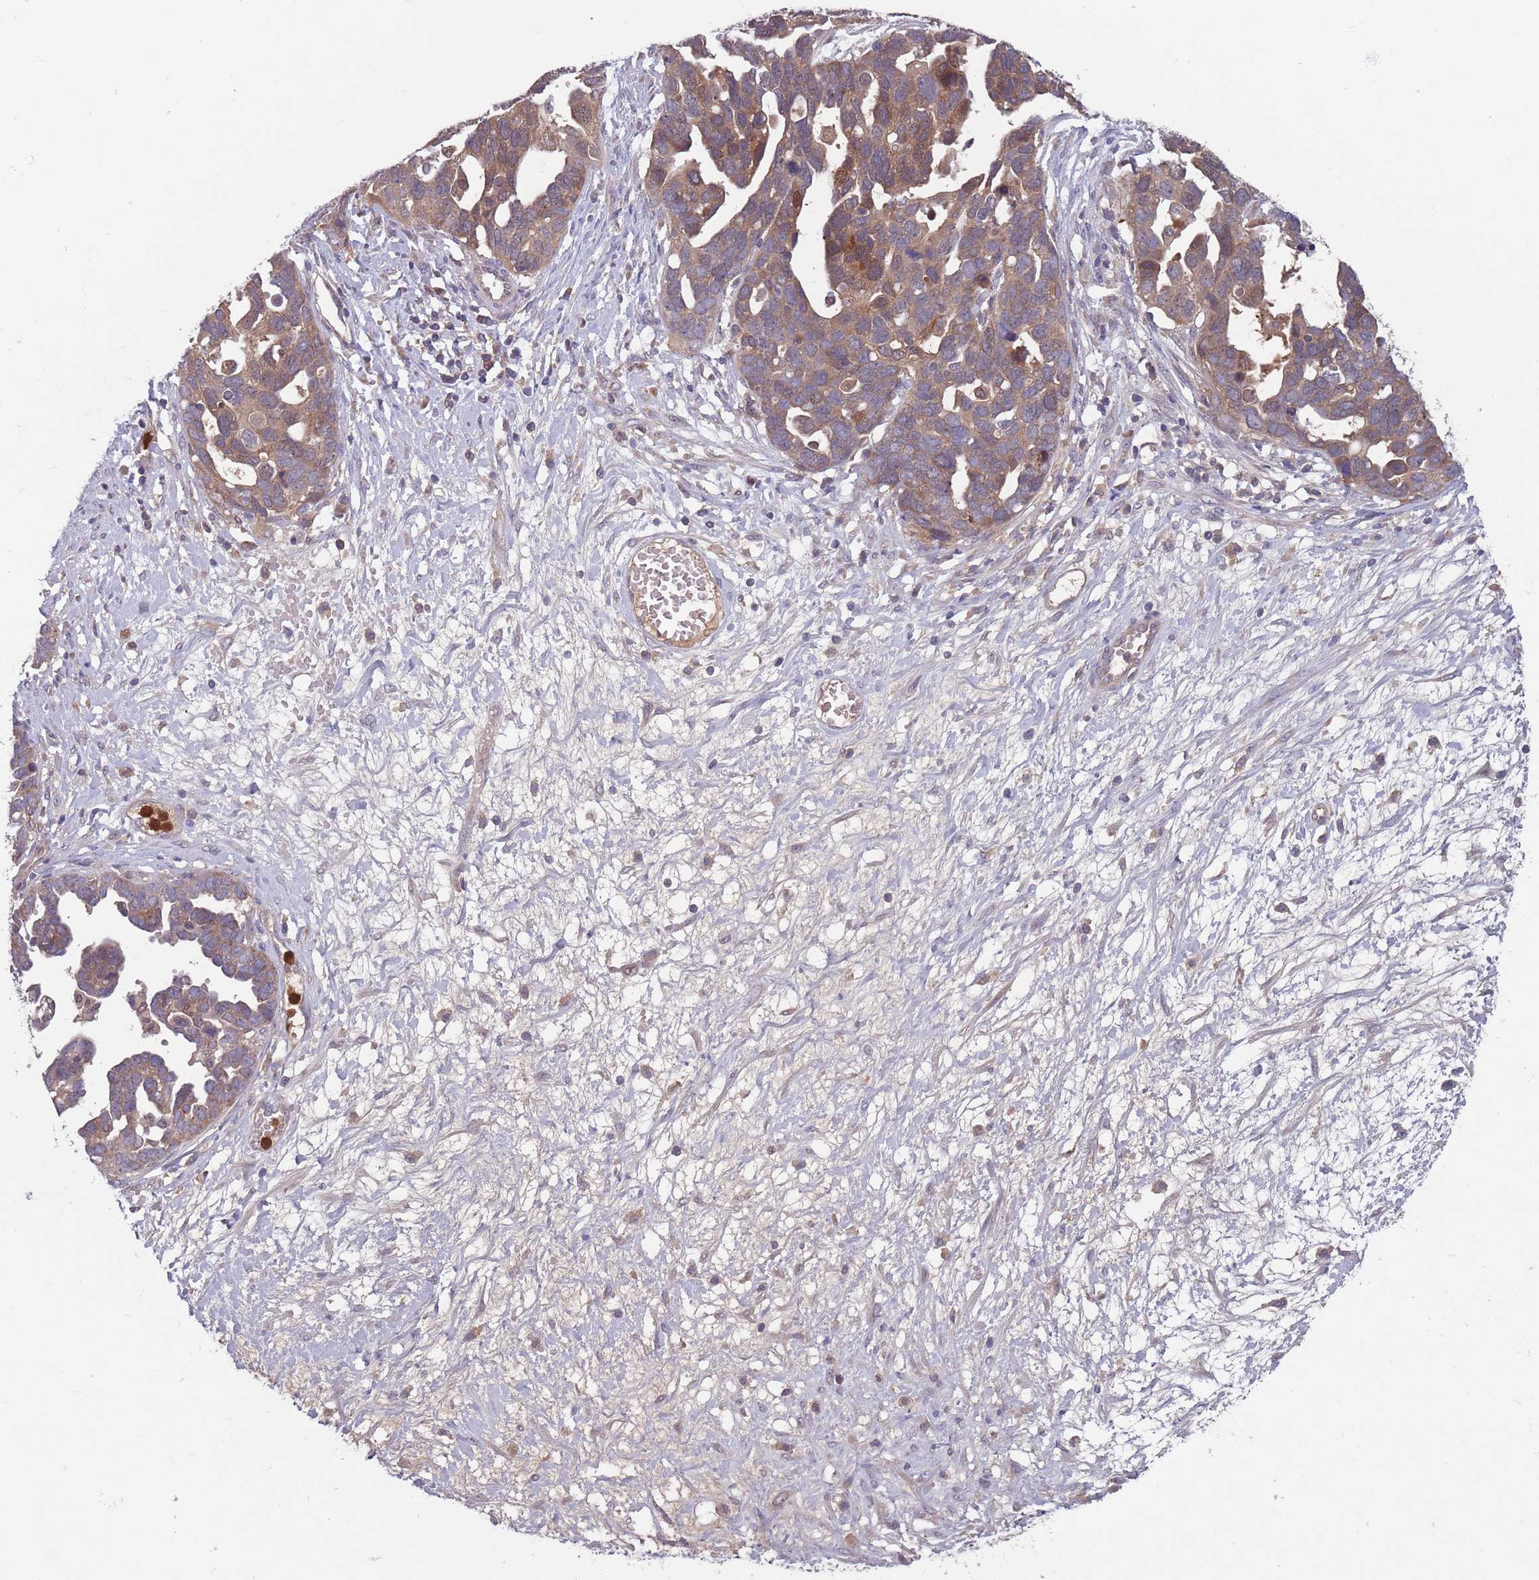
{"staining": {"intensity": "moderate", "quantity": "25%-75%", "location": "cytoplasmic/membranous"}, "tissue": "ovarian cancer", "cell_type": "Tumor cells", "image_type": "cancer", "snomed": [{"axis": "morphology", "description": "Cystadenocarcinoma, serous, NOS"}, {"axis": "topography", "description": "Ovary"}], "caption": "Protein staining of serous cystadenocarcinoma (ovarian) tissue shows moderate cytoplasmic/membranous positivity in about 25%-75% of tumor cells. Nuclei are stained in blue.", "gene": "TYW1", "patient": {"sex": "female", "age": 54}}